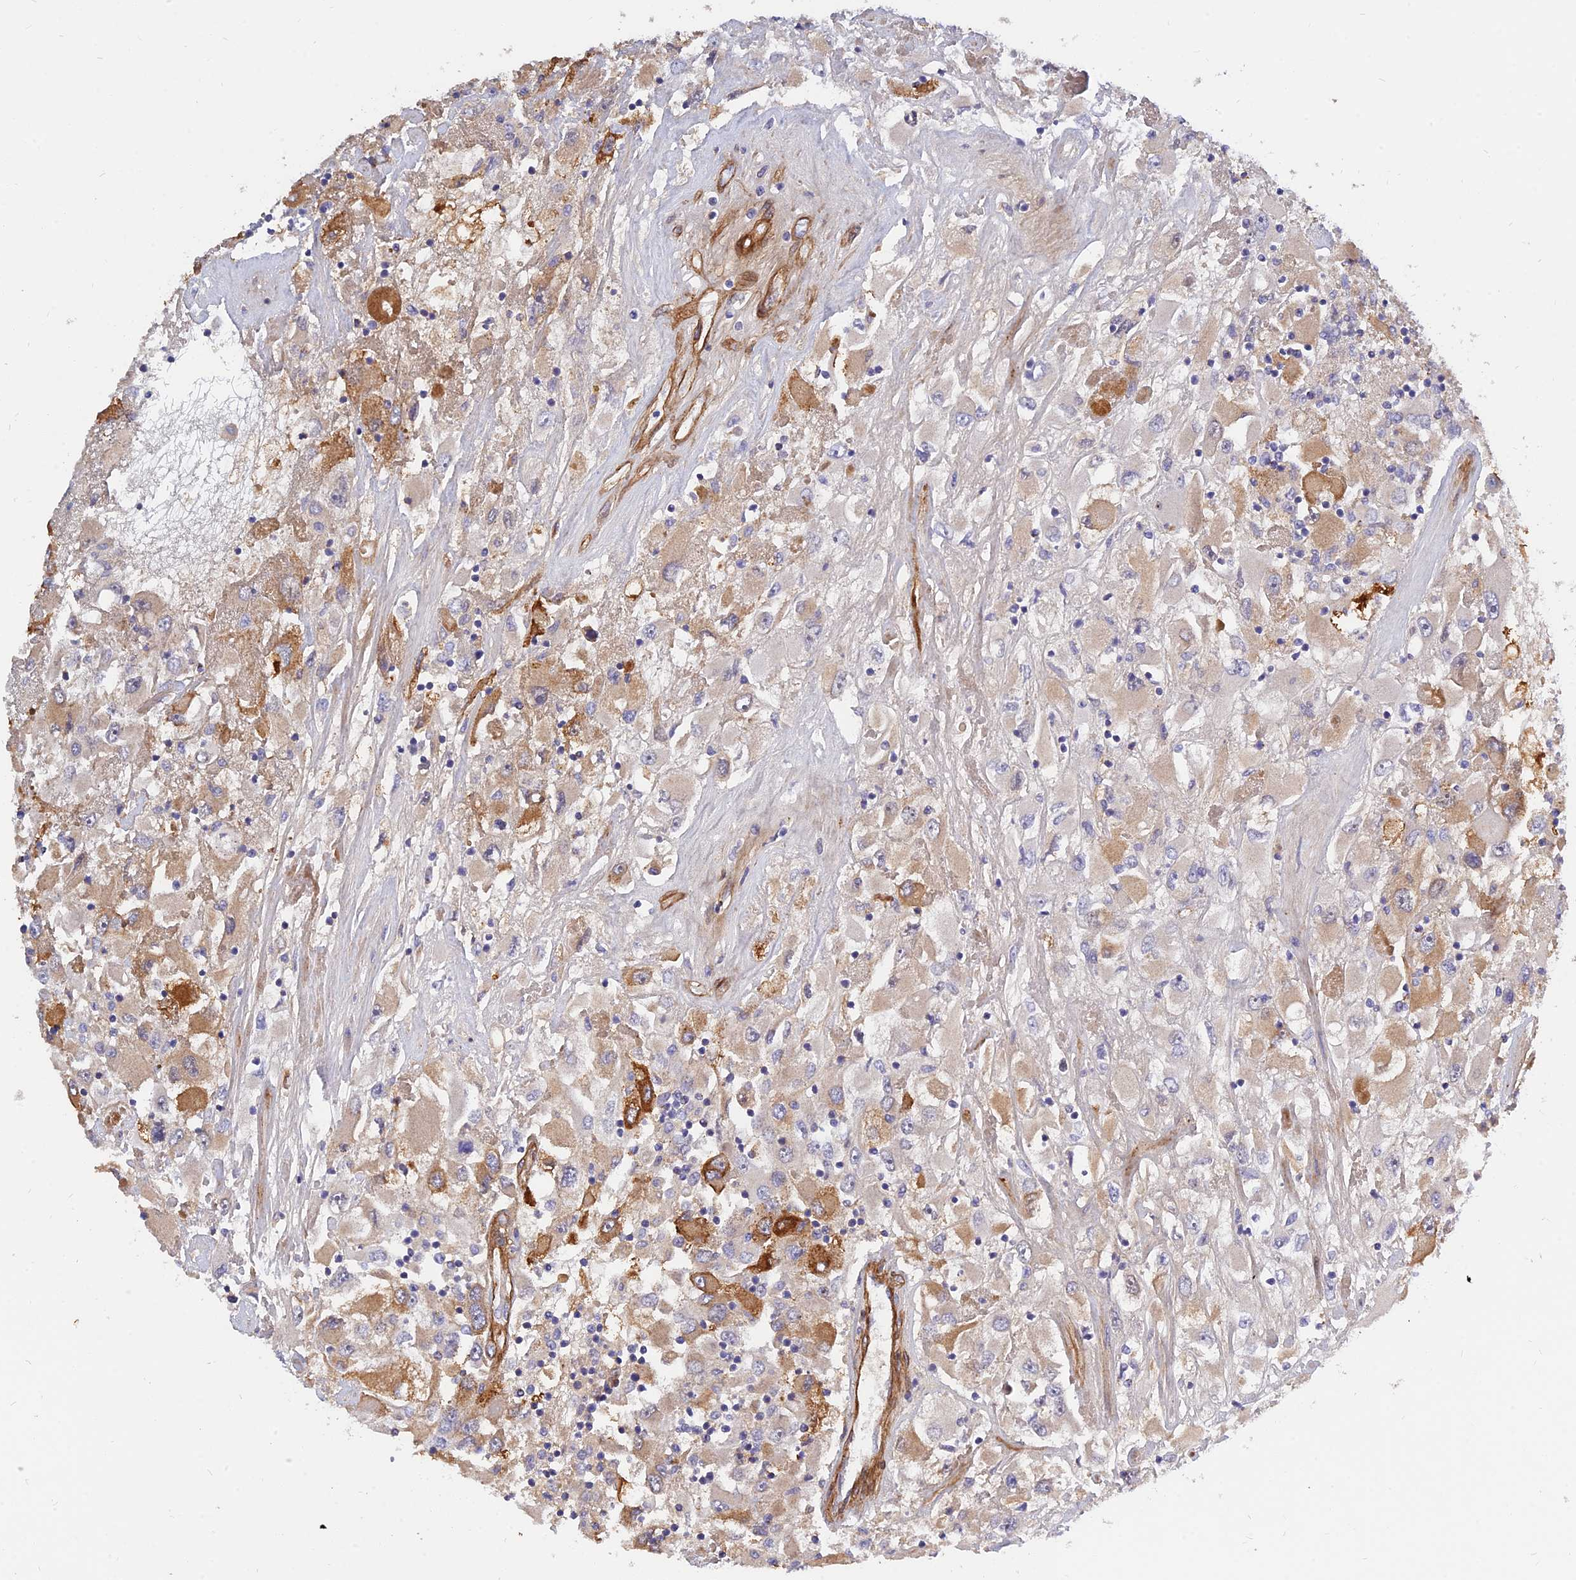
{"staining": {"intensity": "moderate", "quantity": "25%-75%", "location": "cytoplasmic/membranous"}, "tissue": "renal cancer", "cell_type": "Tumor cells", "image_type": "cancer", "snomed": [{"axis": "morphology", "description": "Adenocarcinoma, NOS"}, {"axis": "topography", "description": "Kidney"}], "caption": "This image demonstrates renal adenocarcinoma stained with IHC to label a protein in brown. The cytoplasmic/membranous of tumor cells show moderate positivity for the protein. Nuclei are counter-stained blue.", "gene": "MRPL35", "patient": {"sex": "female", "age": 52}}